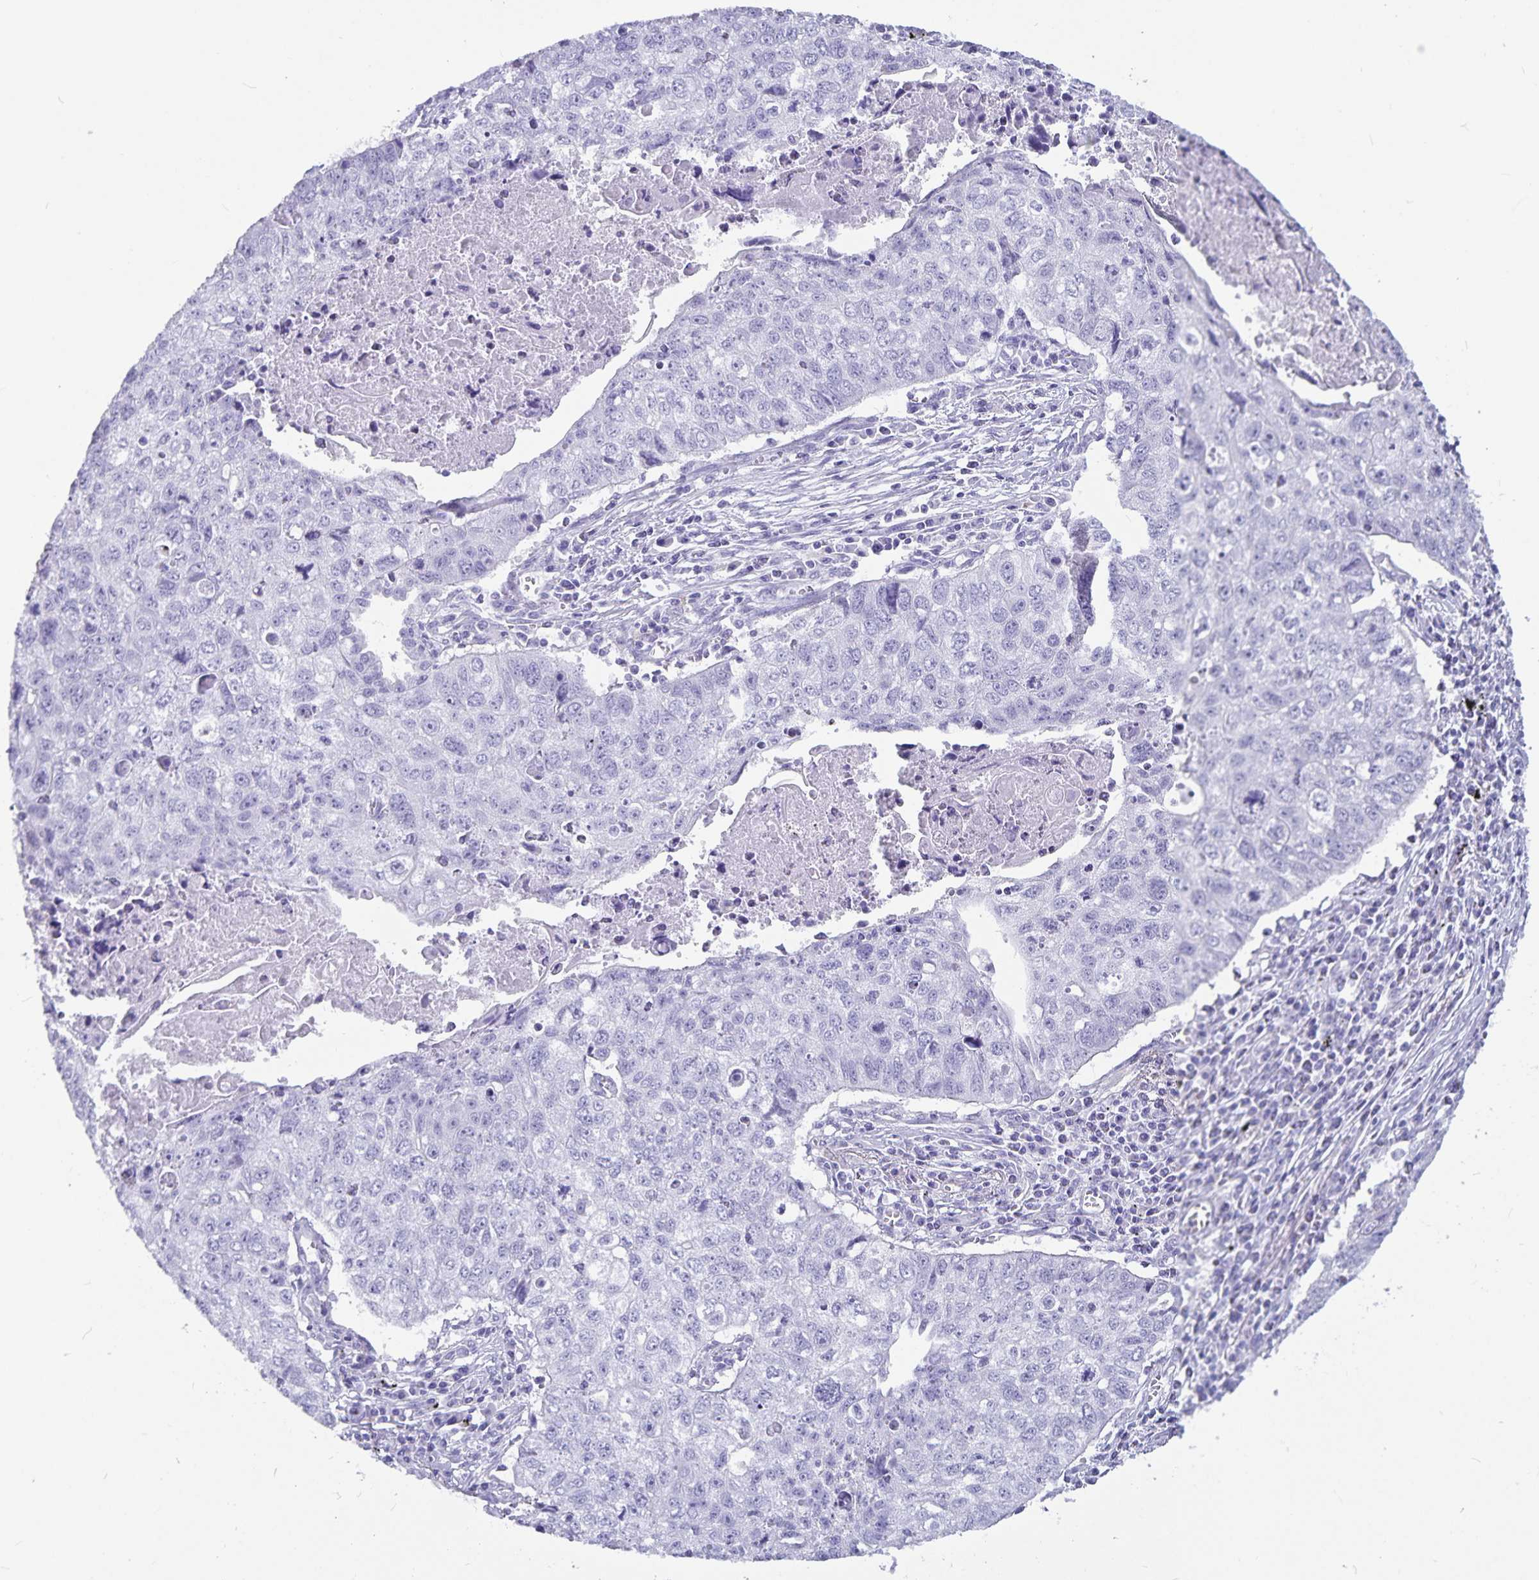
{"staining": {"intensity": "negative", "quantity": "none", "location": "none"}, "tissue": "lung cancer", "cell_type": "Tumor cells", "image_type": "cancer", "snomed": [{"axis": "morphology", "description": "Normal morphology"}, {"axis": "morphology", "description": "Aneuploidy"}, {"axis": "morphology", "description": "Squamous cell carcinoma, NOS"}, {"axis": "topography", "description": "Lymph node"}, {"axis": "topography", "description": "Lung"}], "caption": "Tumor cells are negative for protein expression in human aneuploidy (lung). The staining is performed using DAB brown chromogen with nuclei counter-stained in using hematoxylin.", "gene": "PLAC1", "patient": {"sex": "female", "age": 76}}